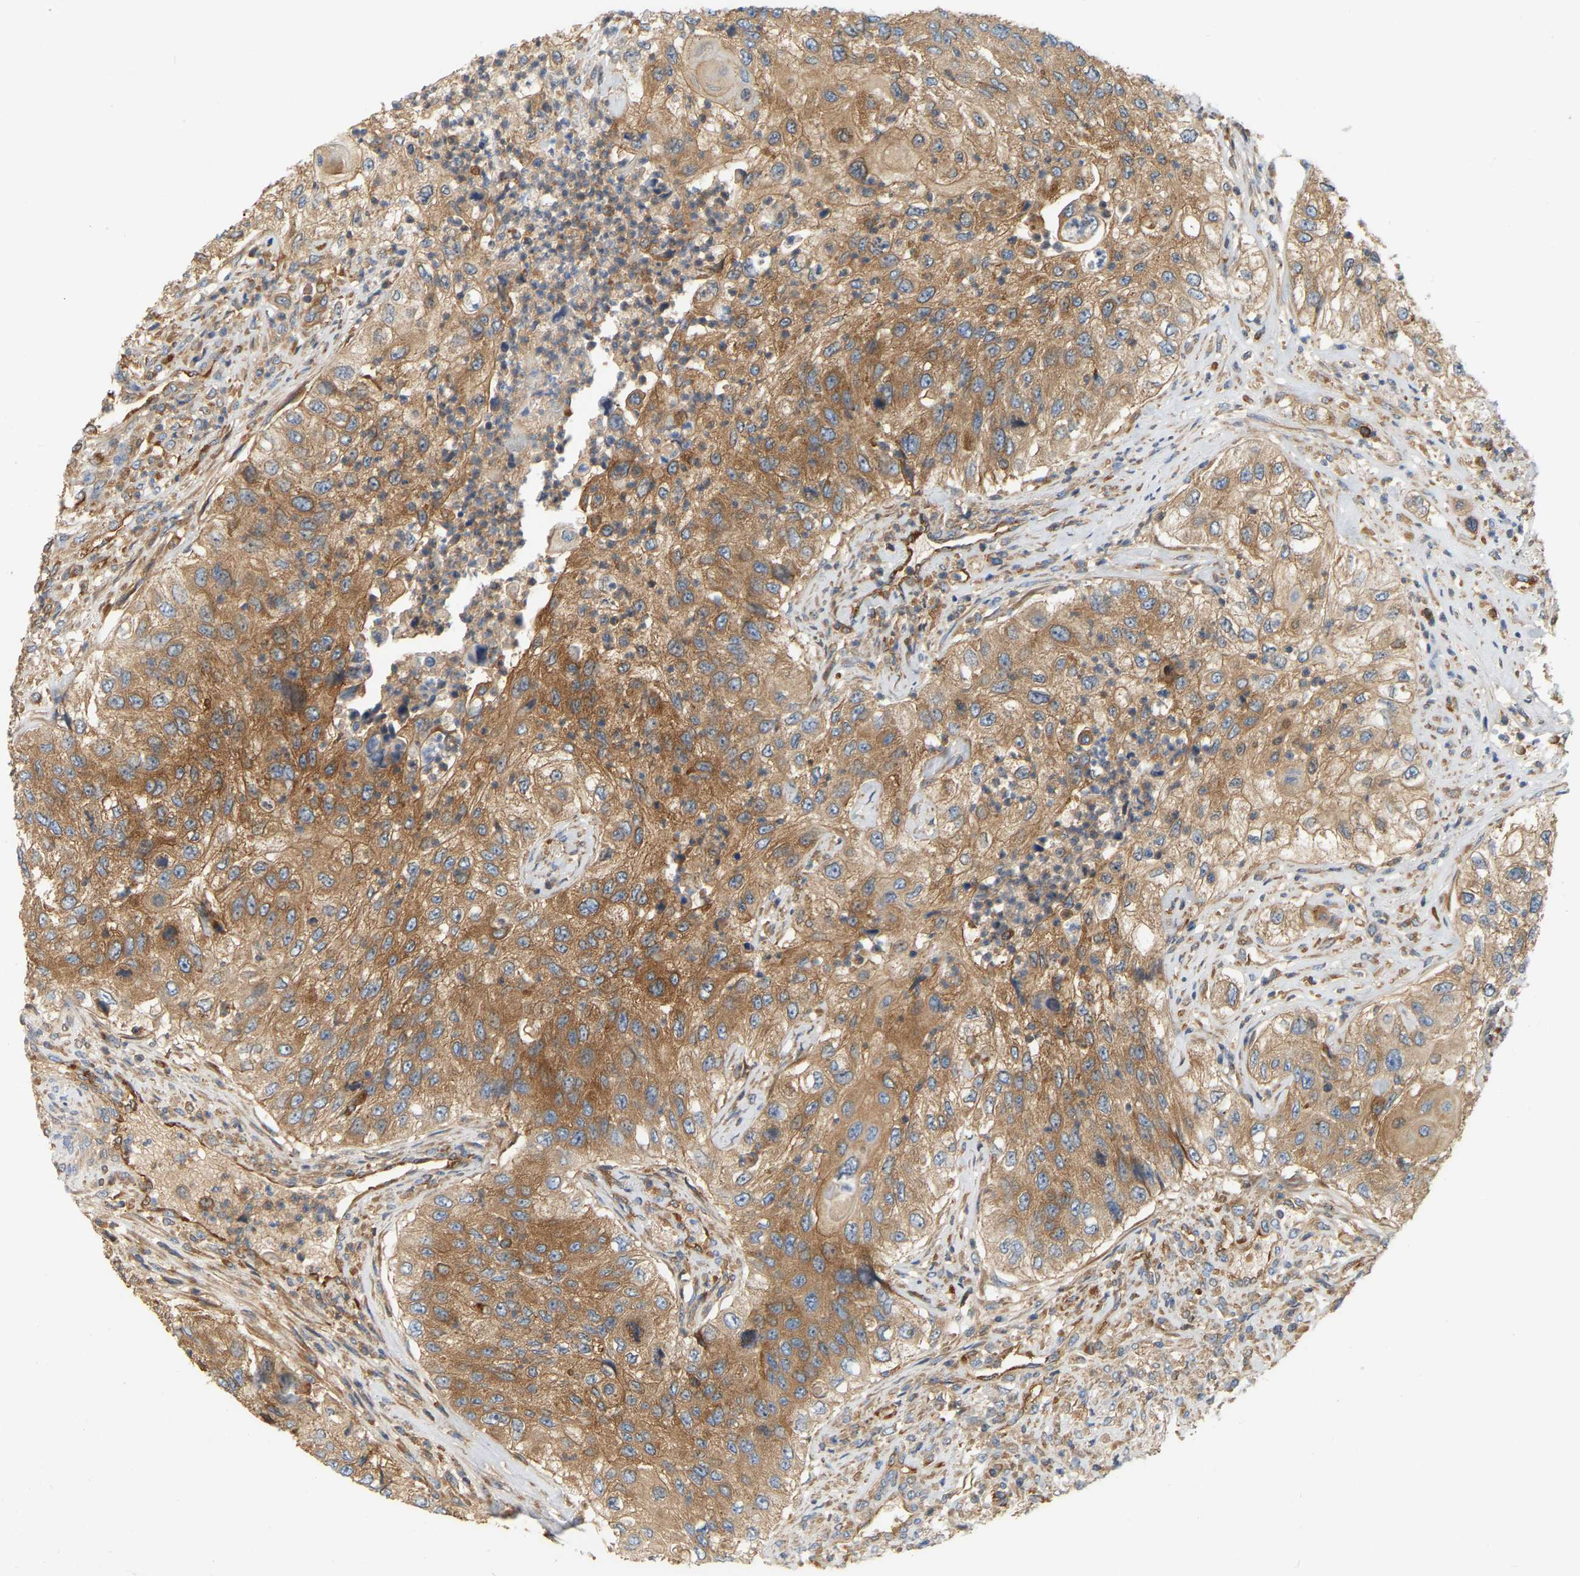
{"staining": {"intensity": "moderate", "quantity": ">75%", "location": "cytoplasmic/membranous"}, "tissue": "urothelial cancer", "cell_type": "Tumor cells", "image_type": "cancer", "snomed": [{"axis": "morphology", "description": "Urothelial carcinoma, High grade"}, {"axis": "topography", "description": "Urinary bladder"}], "caption": "This image shows urothelial cancer stained with immunohistochemistry to label a protein in brown. The cytoplasmic/membranous of tumor cells show moderate positivity for the protein. Nuclei are counter-stained blue.", "gene": "AKAP13", "patient": {"sex": "female", "age": 60}}